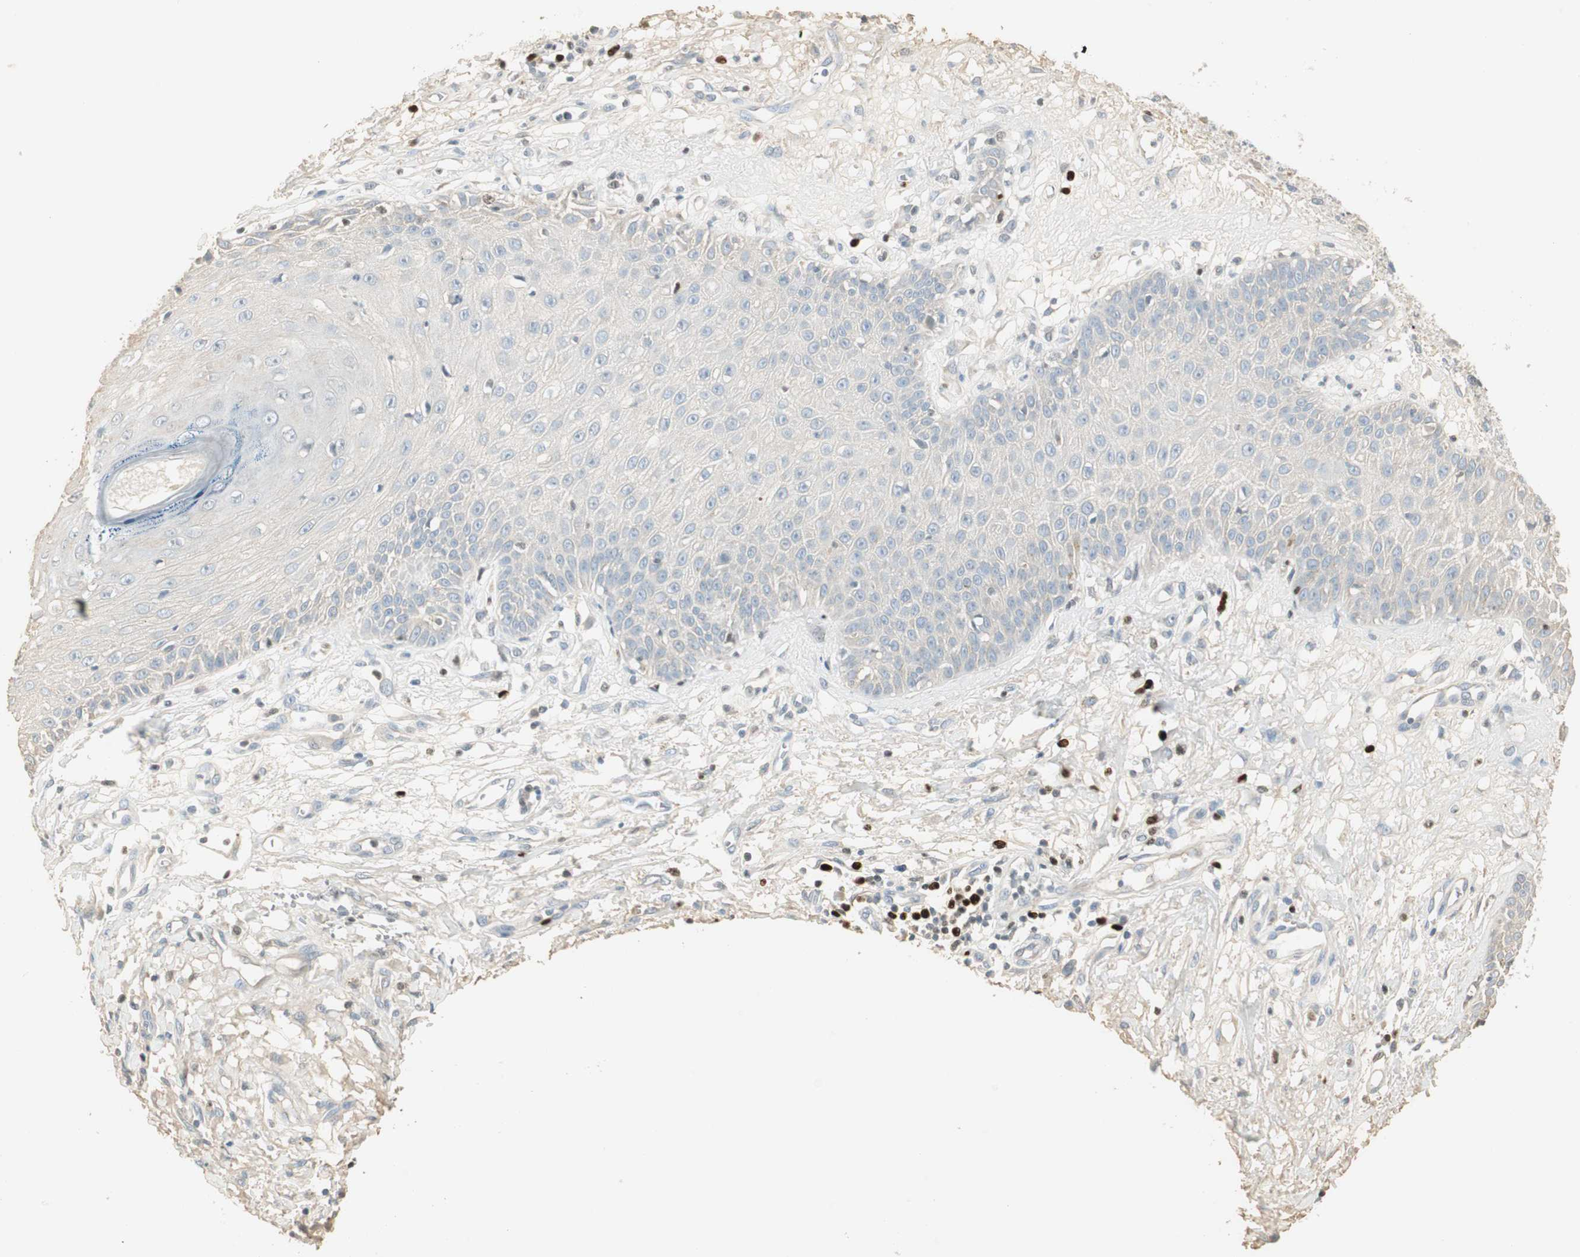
{"staining": {"intensity": "negative", "quantity": "none", "location": "none"}, "tissue": "skin cancer", "cell_type": "Tumor cells", "image_type": "cancer", "snomed": [{"axis": "morphology", "description": "Squamous cell carcinoma, NOS"}, {"axis": "topography", "description": "Skin"}], "caption": "Squamous cell carcinoma (skin) was stained to show a protein in brown. There is no significant positivity in tumor cells.", "gene": "RUNX2", "patient": {"sex": "female", "age": 78}}